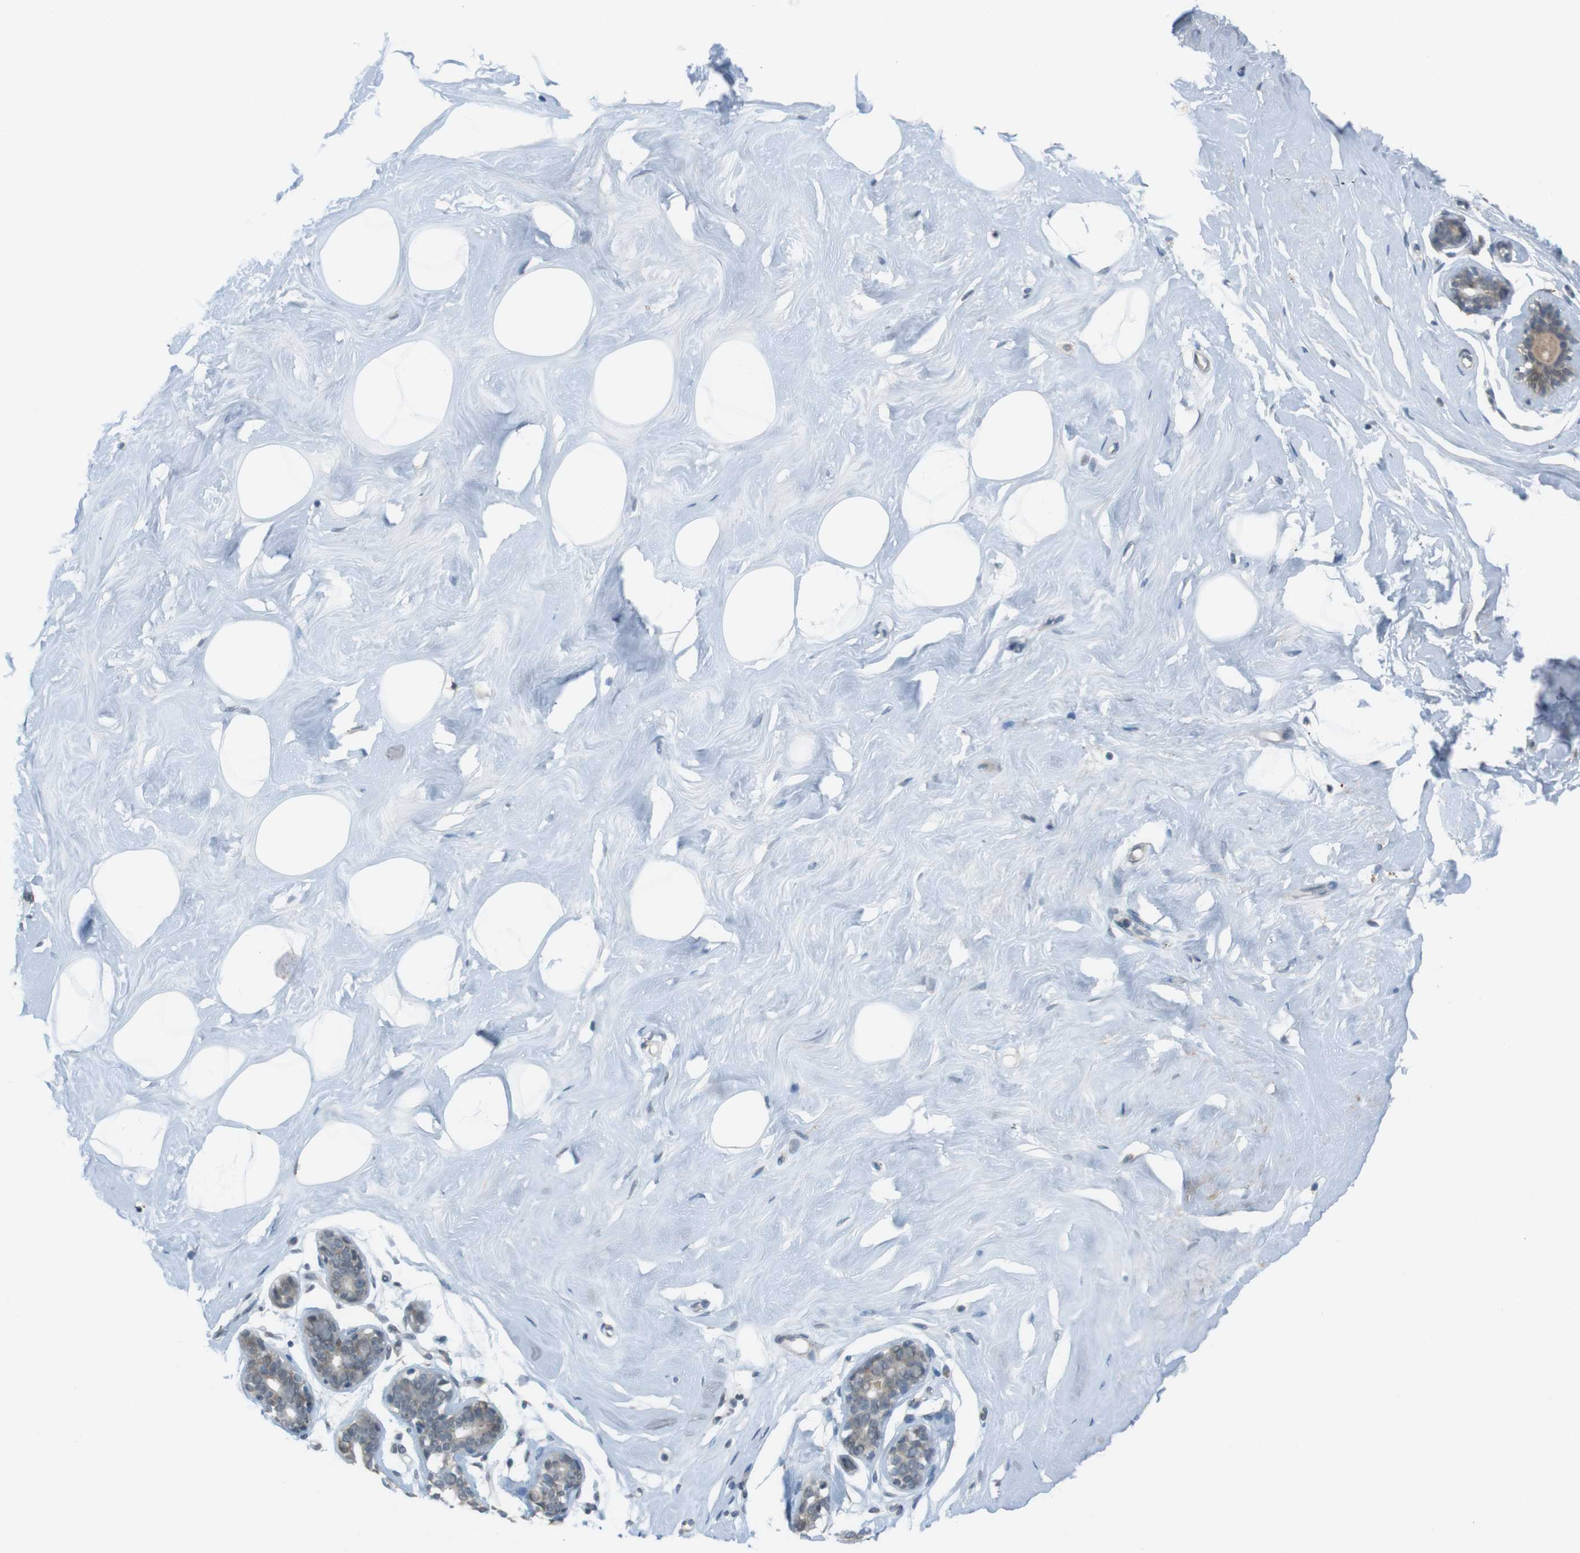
{"staining": {"intensity": "negative", "quantity": "none", "location": "none"}, "tissue": "breast", "cell_type": "Adipocytes", "image_type": "normal", "snomed": [{"axis": "morphology", "description": "Normal tissue, NOS"}, {"axis": "topography", "description": "Breast"}], "caption": "This image is of normal breast stained with immunohistochemistry to label a protein in brown with the nuclei are counter-stained blue. There is no positivity in adipocytes.", "gene": "FZD10", "patient": {"sex": "female", "age": 23}}